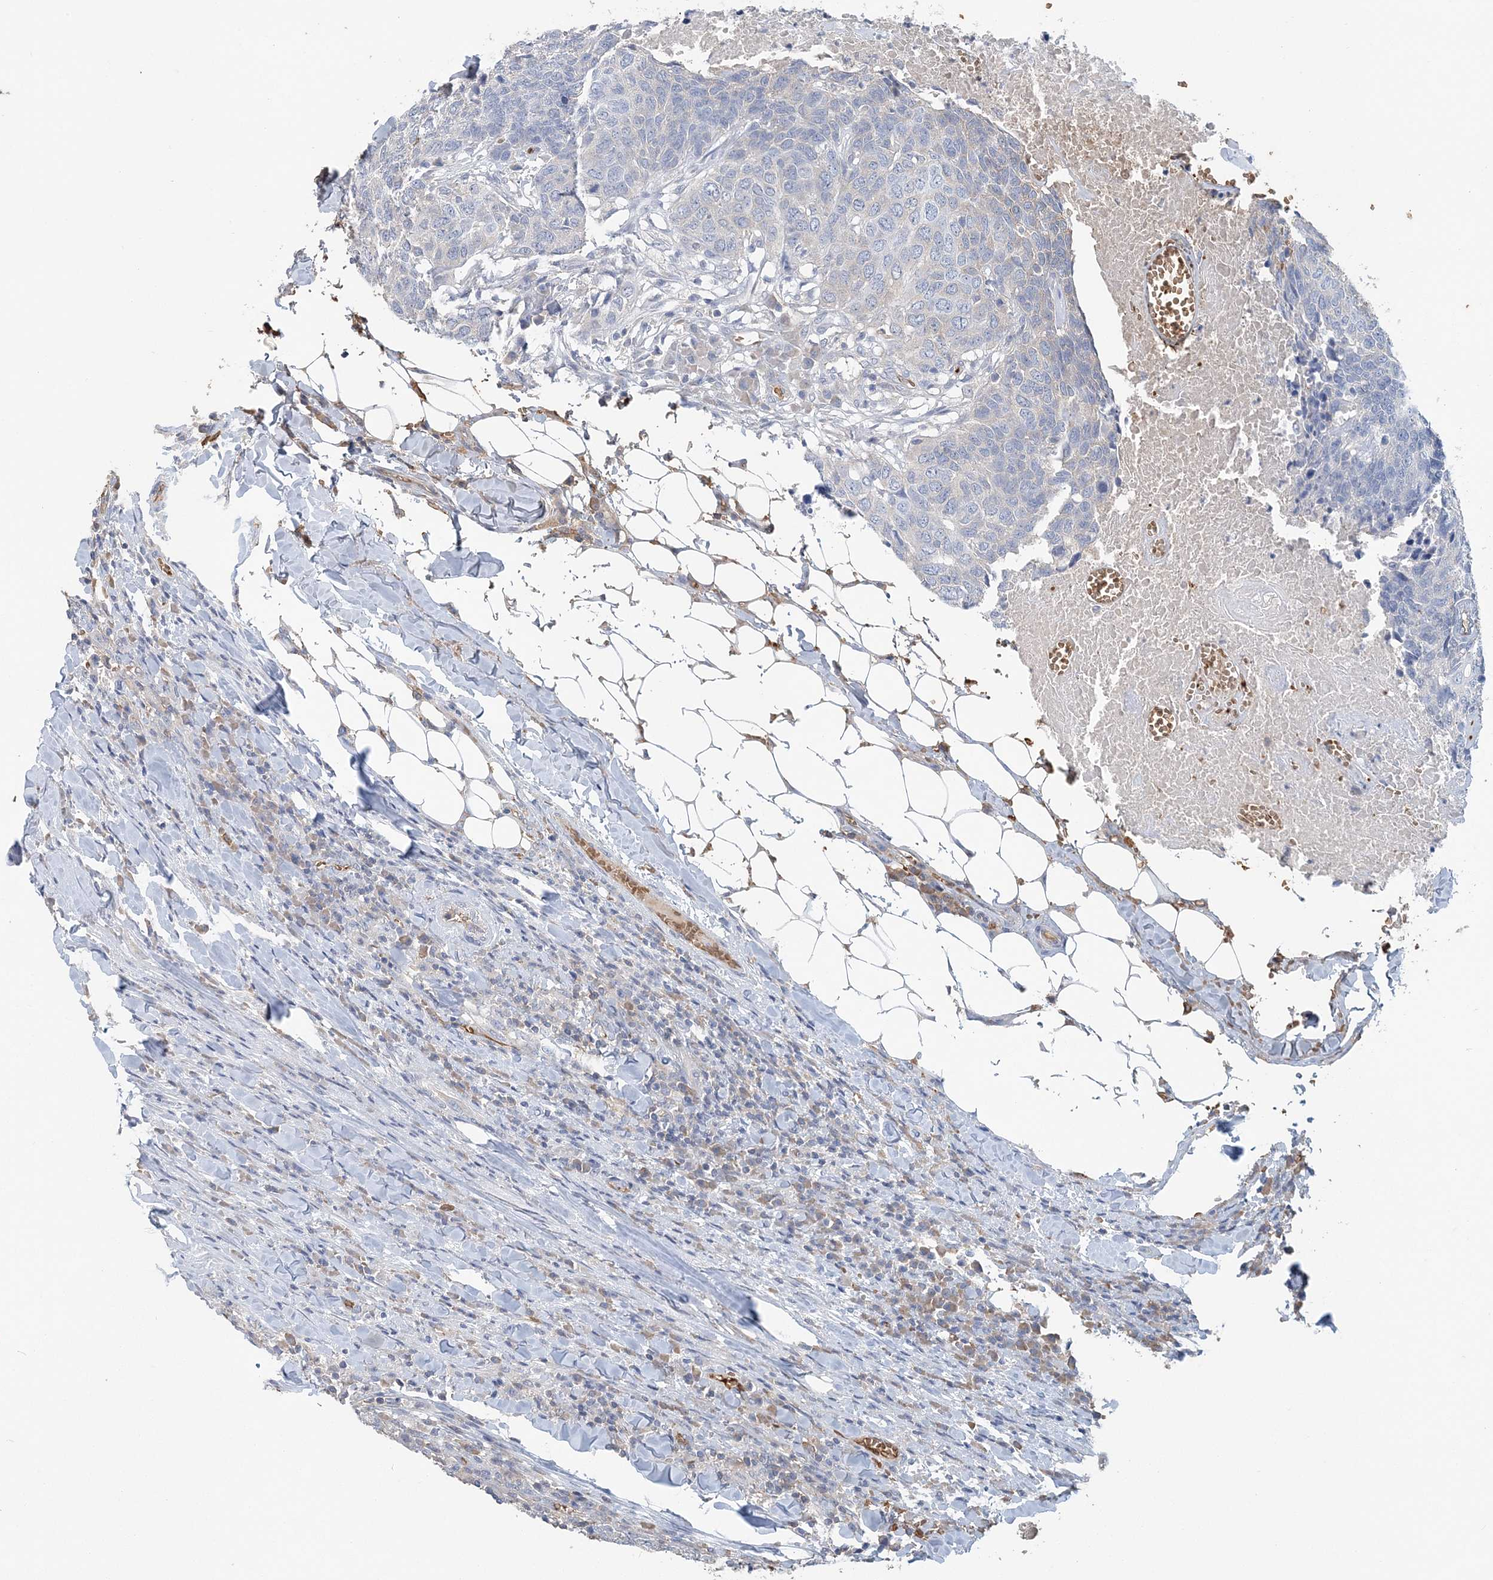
{"staining": {"intensity": "negative", "quantity": "none", "location": "none"}, "tissue": "head and neck cancer", "cell_type": "Tumor cells", "image_type": "cancer", "snomed": [{"axis": "morphology", "description": "Squamous cell carcinoma, NOS"}, {"axis": "topography", "description": "Head-Neck"}], "caption": "Immunohistochemical staining of head and neck cancer (squamous cell carcinoma) reveals no significant positivity in tumor cells. (Stains: DAB IHC with hematoxylin counter stain, Microscopy: brightfield microscopy at high magnification).", "gene": "HBD", "patient": {"sex": "male", "age": 66}}